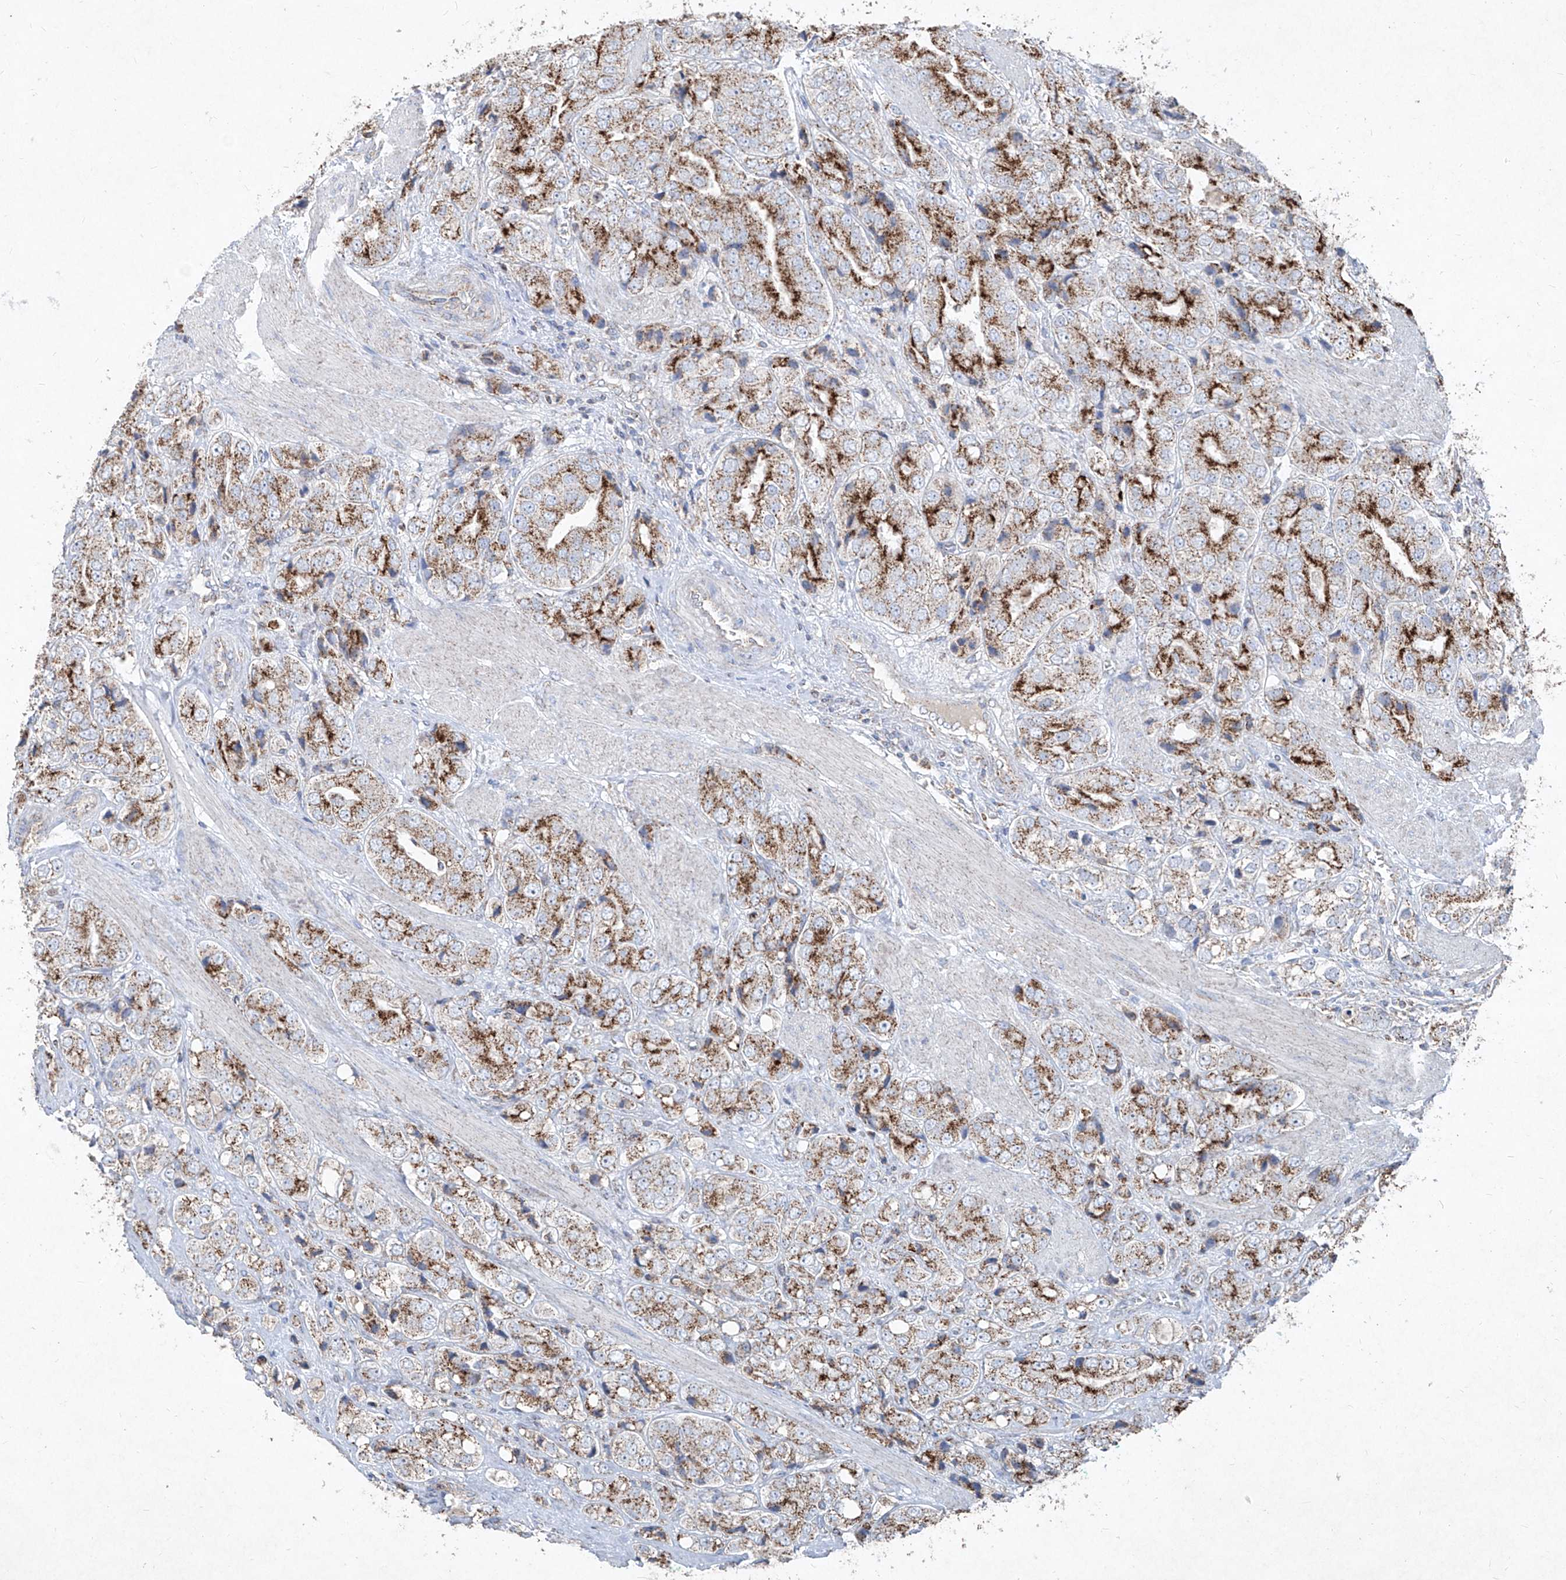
{"staining": {"intensity": "strong", "quantity": "25%-75%", "location": "cytoplasmic/membranous"}, "tissue": "prostate cancer", "cell_type": "Tumor cells", "image_type": "cancer", "snomed": [{"axis": "morphology", "description": "Adenocarcinoma, High grade"}, {"axis": "topography", "description": "Prostate"}], "caption": "High-magnification brightfield microscopy of prostate cancer (adenocarcinoma (high-grade)) stained with DAB (3,3'-diaminobenzidine) (brown) and counterstained with hematoxylin (blue). tumor cells exhibit strong cytoplasmic/membranous positivity is seen in about25%-75% of cells.", "gene": "ABCD3", "patient": {"sex": "male", "age": 50}}